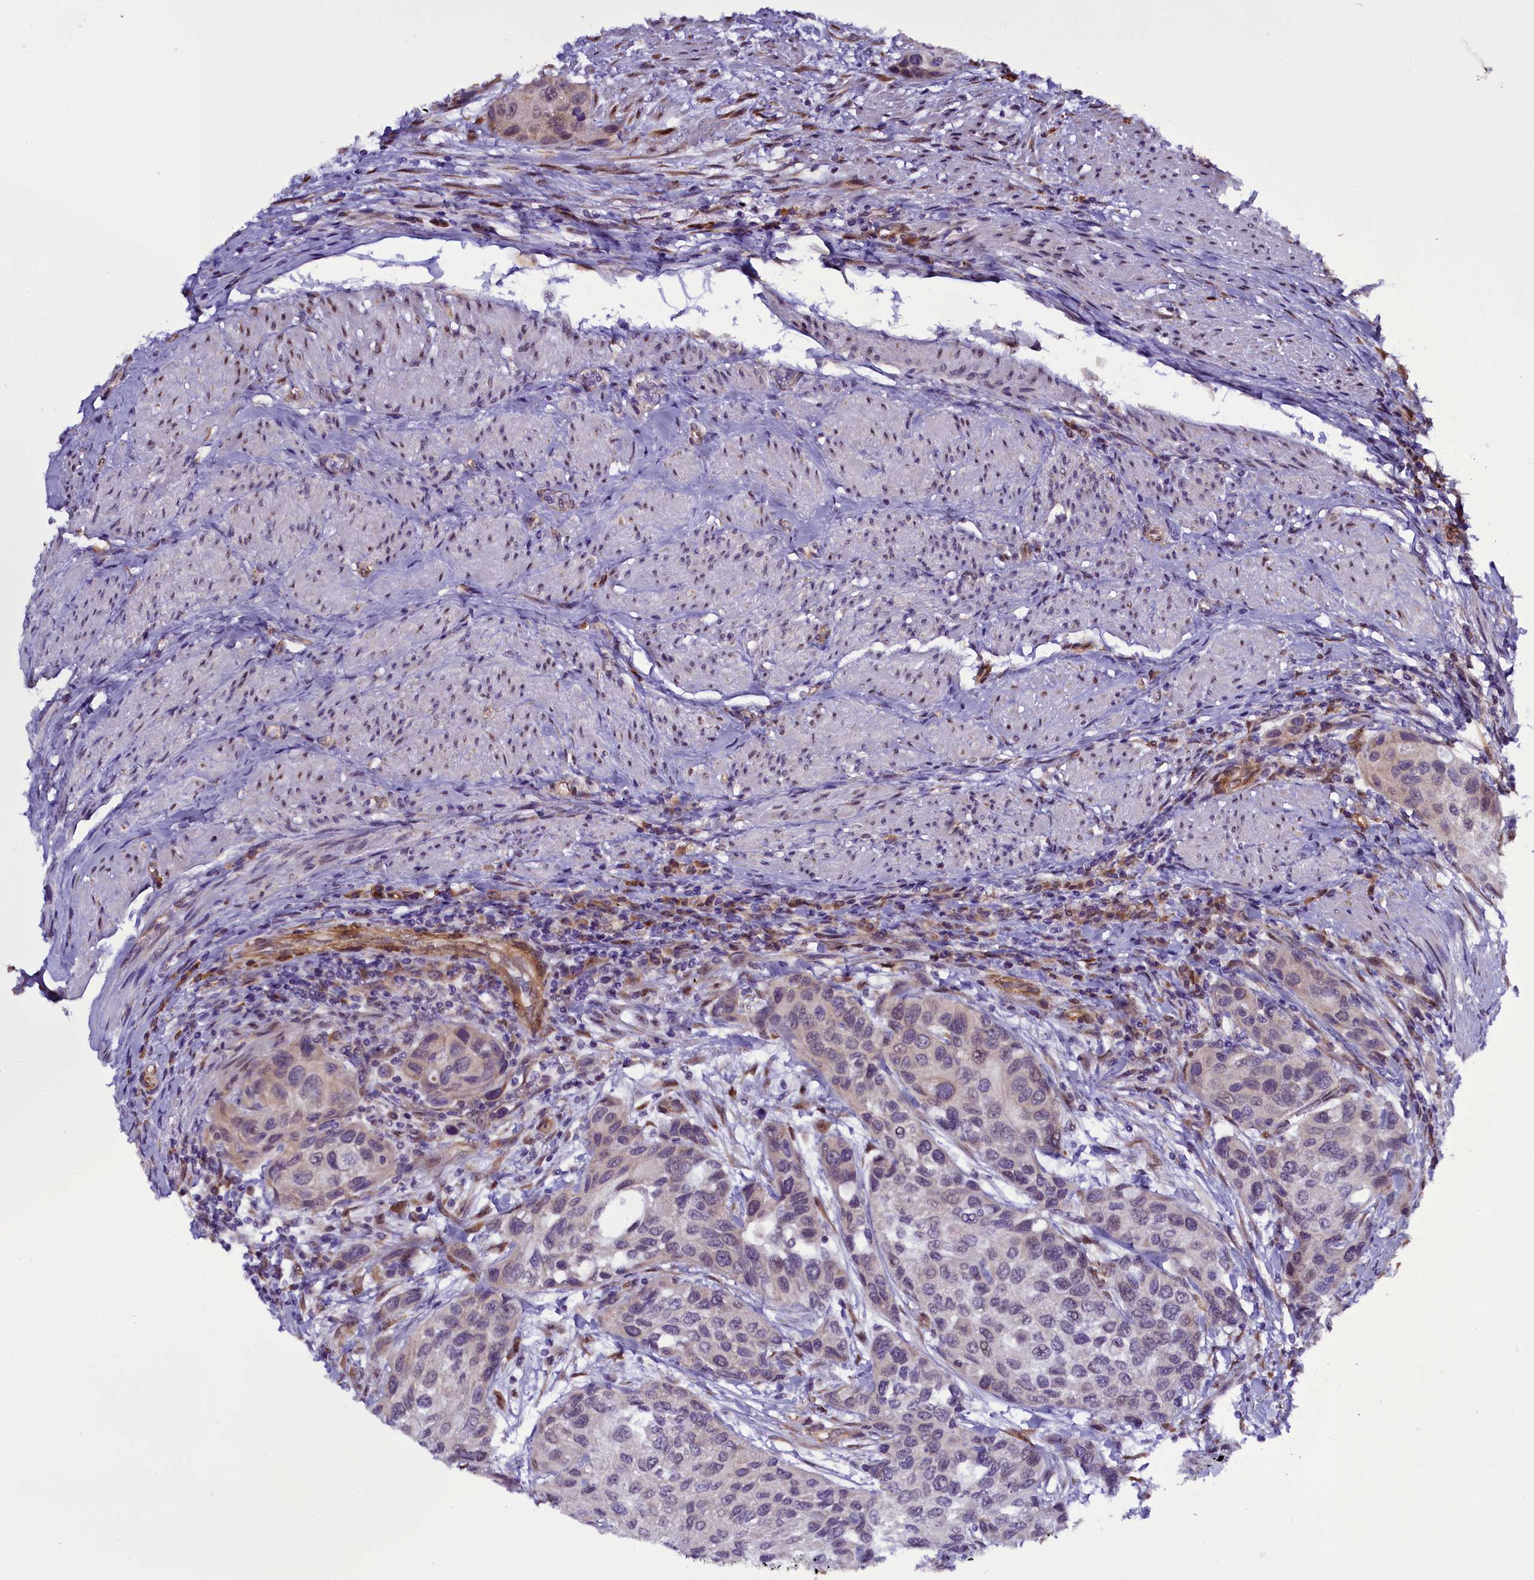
{"staining": {"intensity": "weak", "quantity": "25%-75%", "location": "nuclear"}, "tissue": "urothelial cancer", "cell_type": "Tumor cells", "image_type": "cancer", "snomed": [{"axis": "morphology", "description": "Normal tissue, NOS"}, {"axis": "morphology", "description": "Urothelial carcinoma, High grade"}, {"axis": "topography", "description": "Vascular tissue"}, {"axis": "topography", "description": "Urinary bladder"}], "caption": "A brown stain labels weak nuclear staining of a protein in human urothelial carcinoma (high-grade) tumor cells.", "gene": "UACA", "patient": {"sex": "female", "age": 56}}